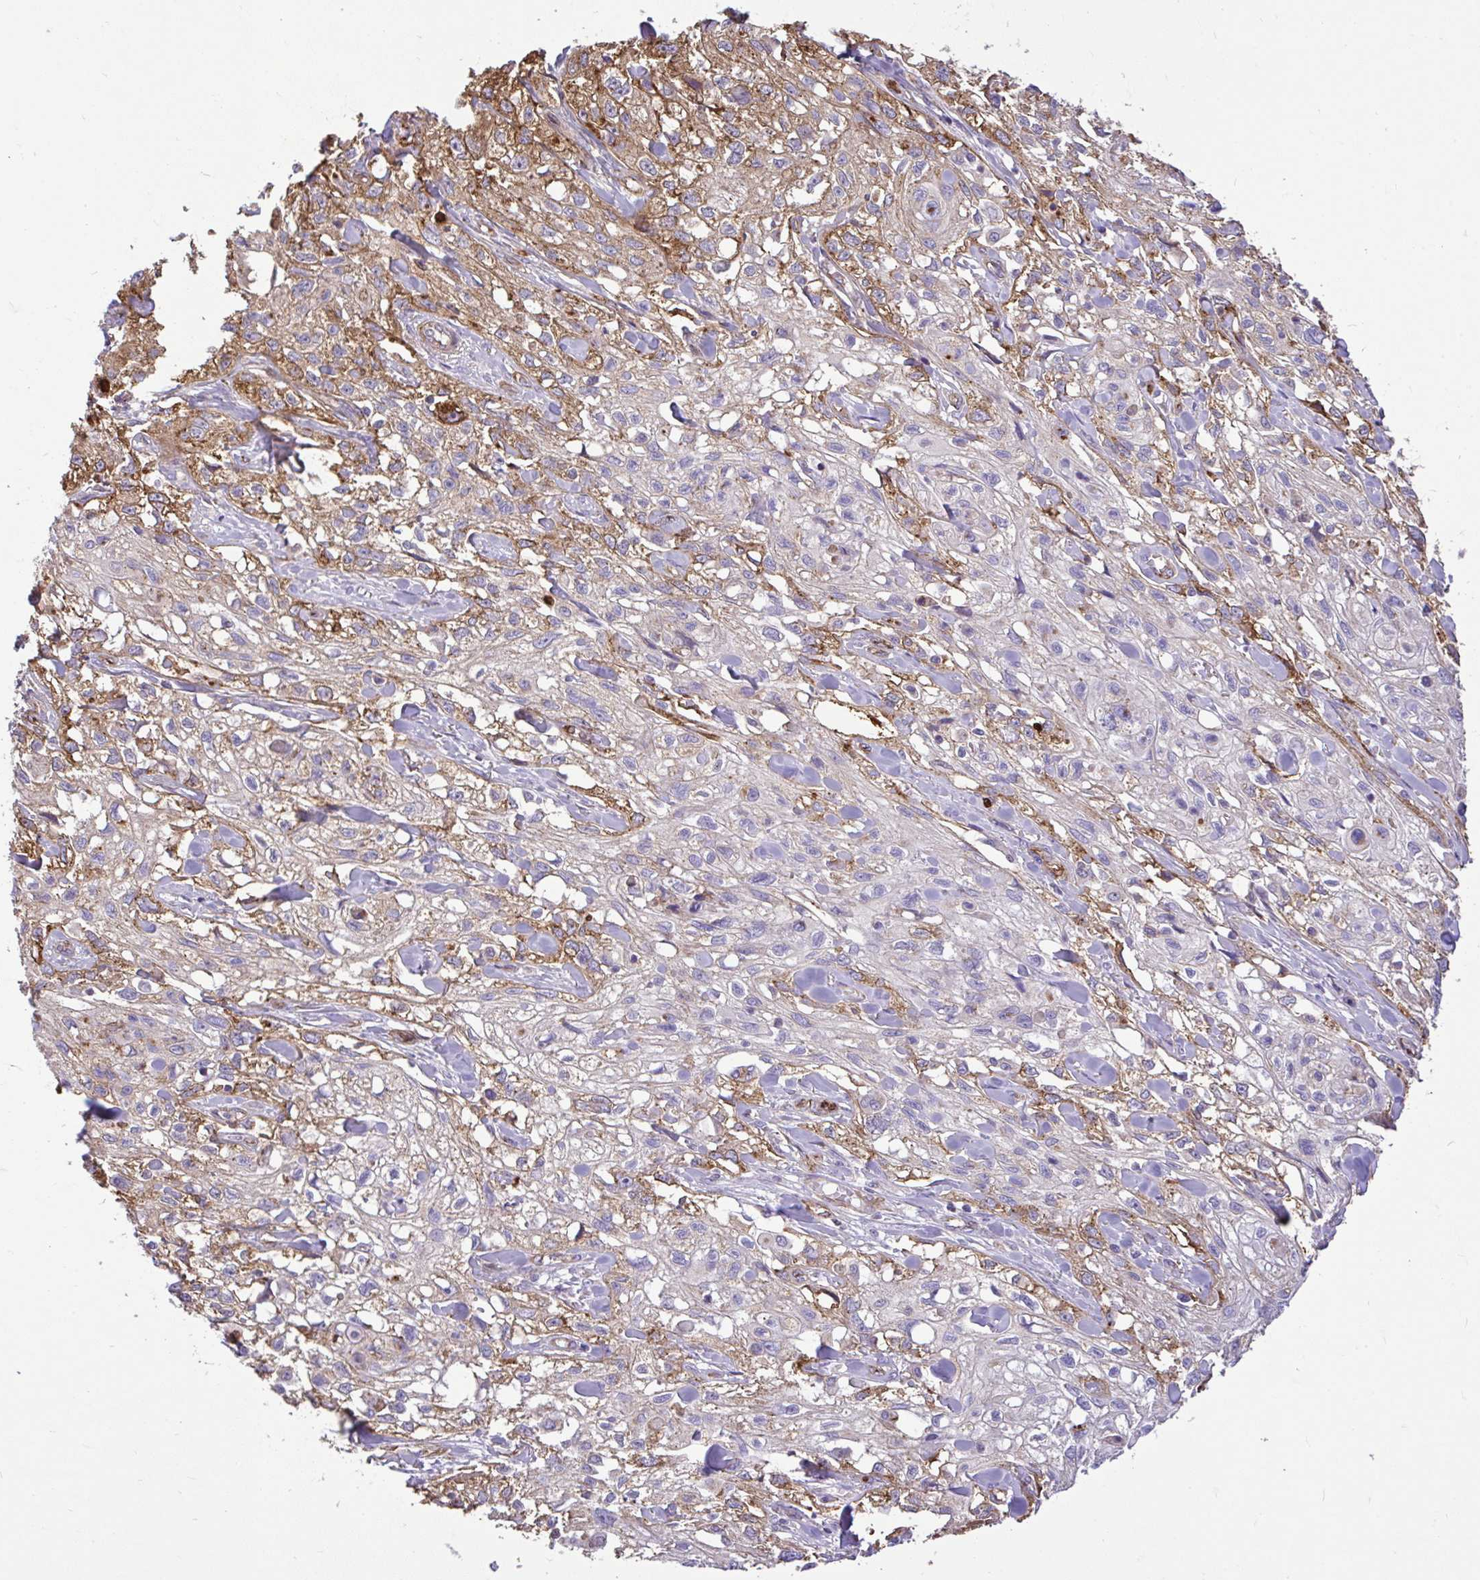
{"staining": {"intensity": "moderate", "quantity": "25%-75%", "location": "cytoplasmic/membranous"}, "tissue": "skin cancer", "cell_type": "Tumor cells", "image_type": "cancer", "snomed": [{"axis": "morphology", "description": "Squamous cell carcinoma, NOS"}, {"axis": "topography", "description": "Skin"}, {"axis": "topography", "description": "Vulva"}], "caption": "About 25%-75% of tumor cells in human squamous cell carcinoma (skin) reveal moderate cytoplasmic/membranous protein positivity as visualized by brown immunohistochemical staining.", "gene": "PTPRK", "patient": {"sex": "female", "age": 86}}